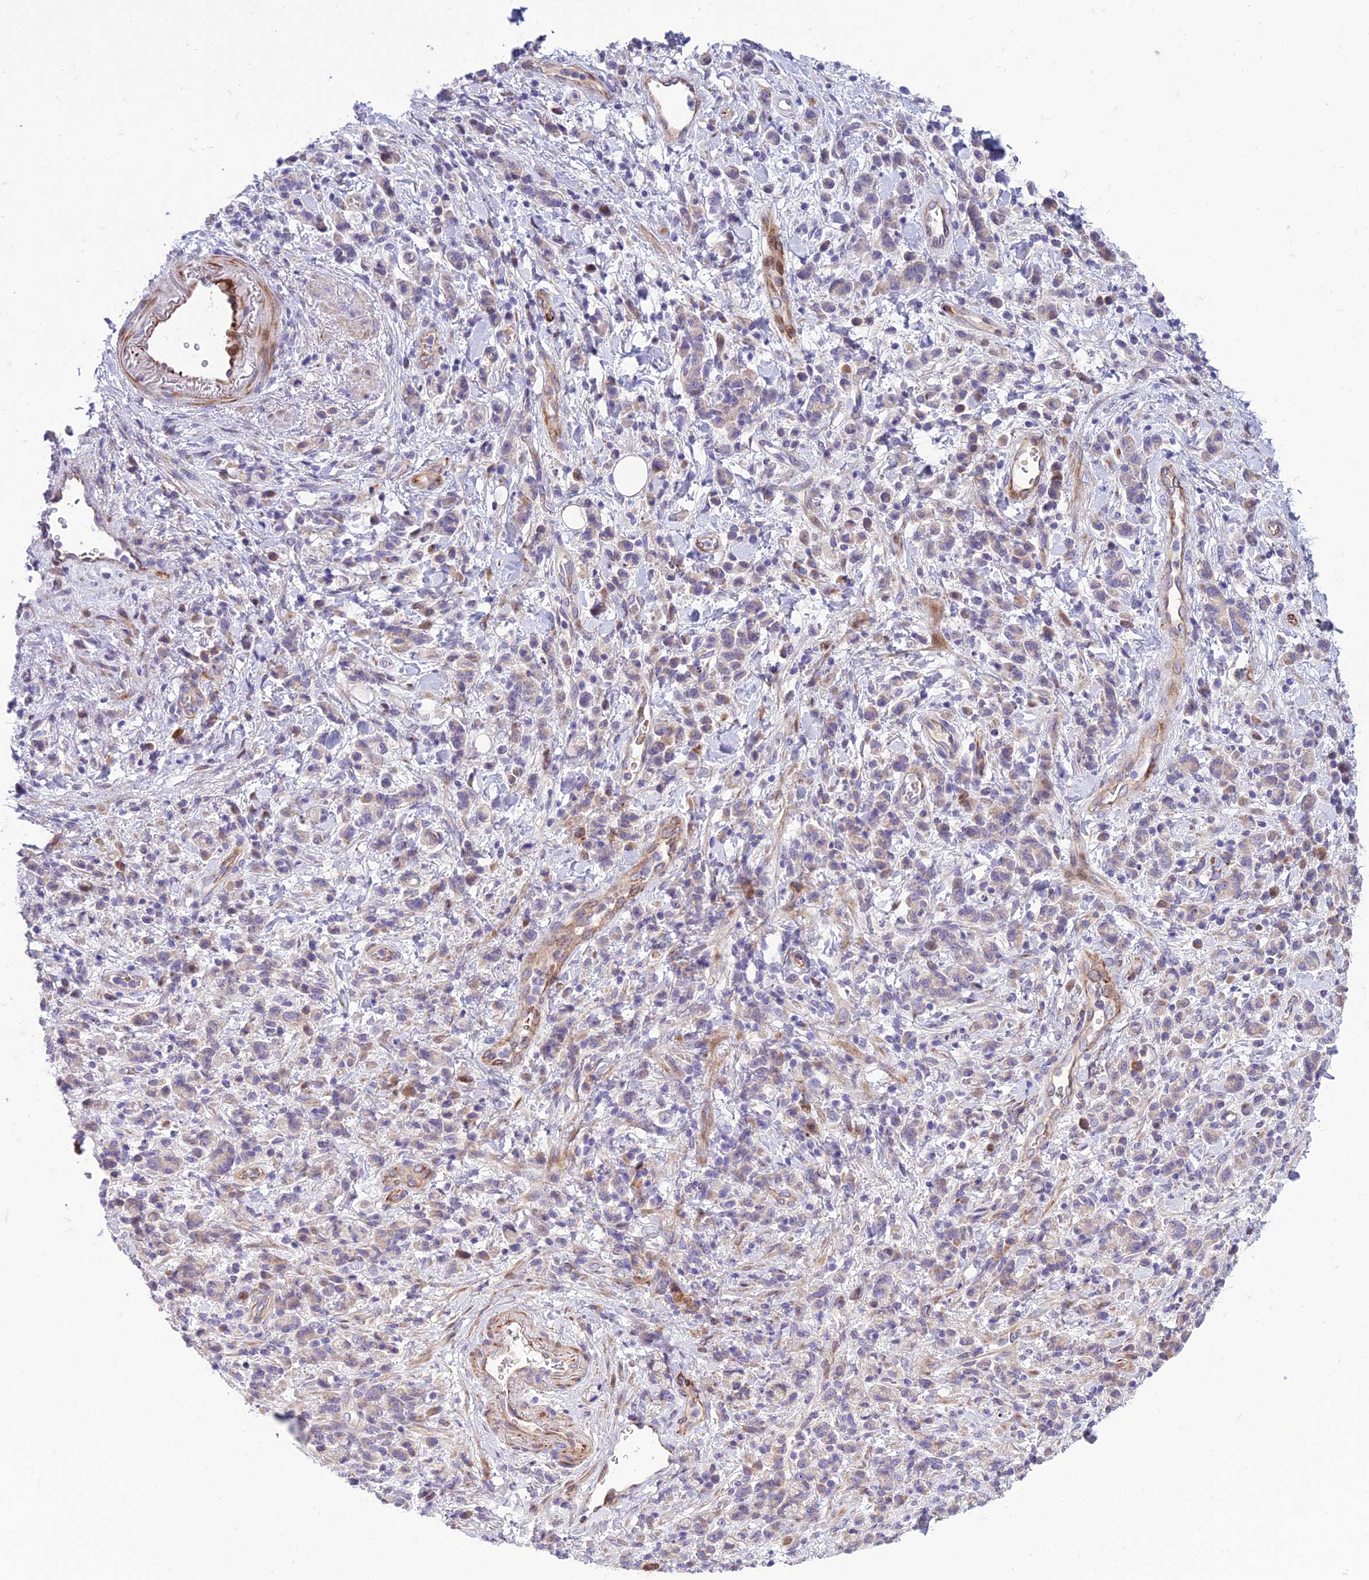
{"staining": {"intensity": "negative", "quantity": "none", "location": "none"}, "tissue": "stomach cancer", "cell_type": "Tumor cells", "image_type": "cancer", "snomed": [{"axis": "morphology", "description": "Adenocarcinoma, NOS"}, {"axis": "topography", "description": "Stomach"}], "caption": "Immunohistochemistry (IHC) photomicrograph of stomach adenocarcinoma stained for a protein (brown), which reveals no positivity in tumor cells.", "gene": "SEL1L3", "patient": {"sex": "male", "age": 77}}